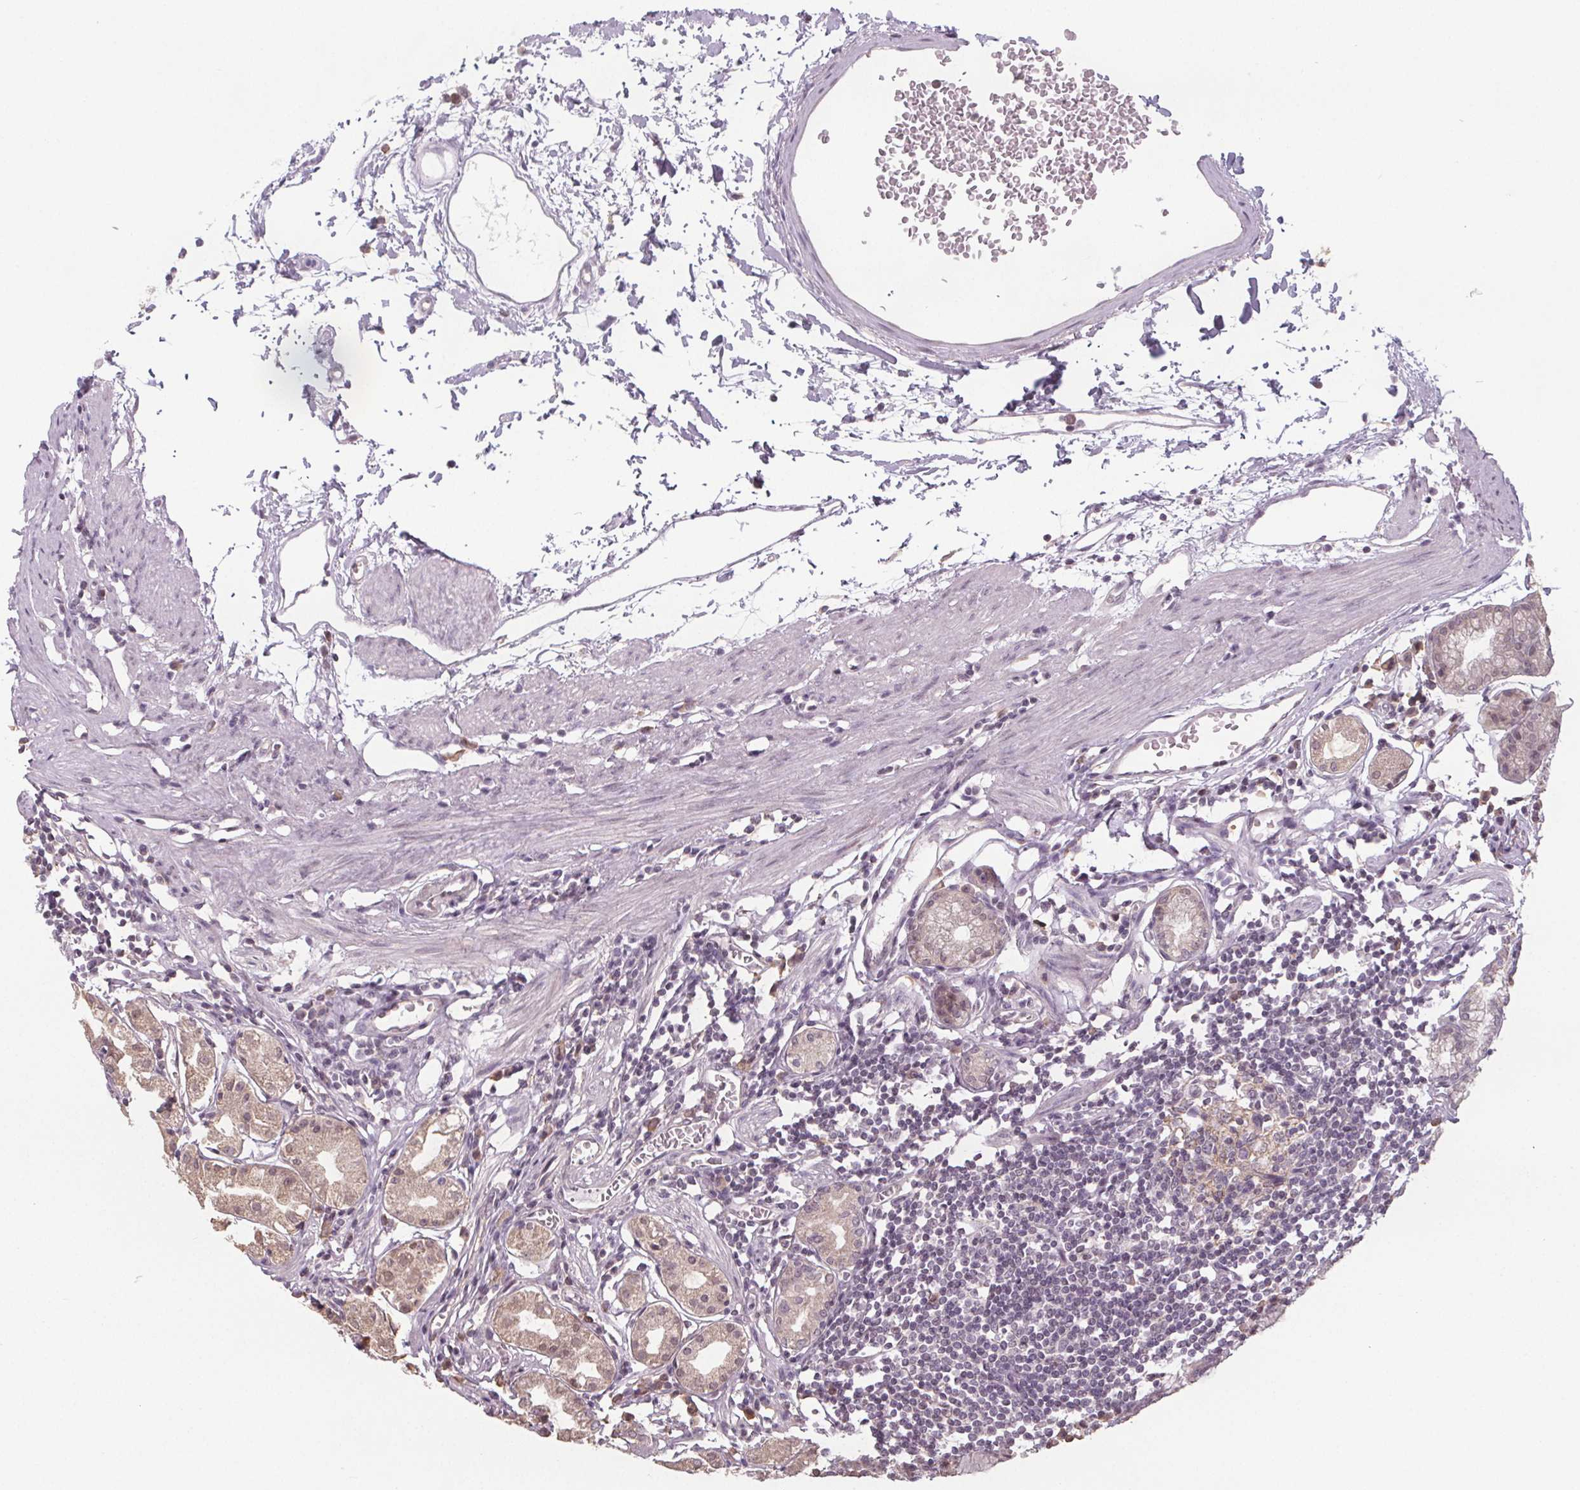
{"staining": {"intensity": "weak", "quantity": "<25%", "location": "cytoplasmic/membranous,nuclear"}, "tissue": "stomach", "cell_type": "Glandular cells", "image_type": "normal", "snomed": [{"axis": "morphology", "description": "Normal tissue, NOS"}, {"axis": "topography", "description": "Stomach"}], "caption": "DAB immunohistochemical staining of unremarkable human stomach shows no significant positivity in glandular cells. Brightfield microscopy of immunohistochemistry (IHC) stained with DAB (brown) and hematoxylin (blue), captured at high magnification.", "gene": "SLC26A2", "patient": {"sex": "male", "age": 55}}